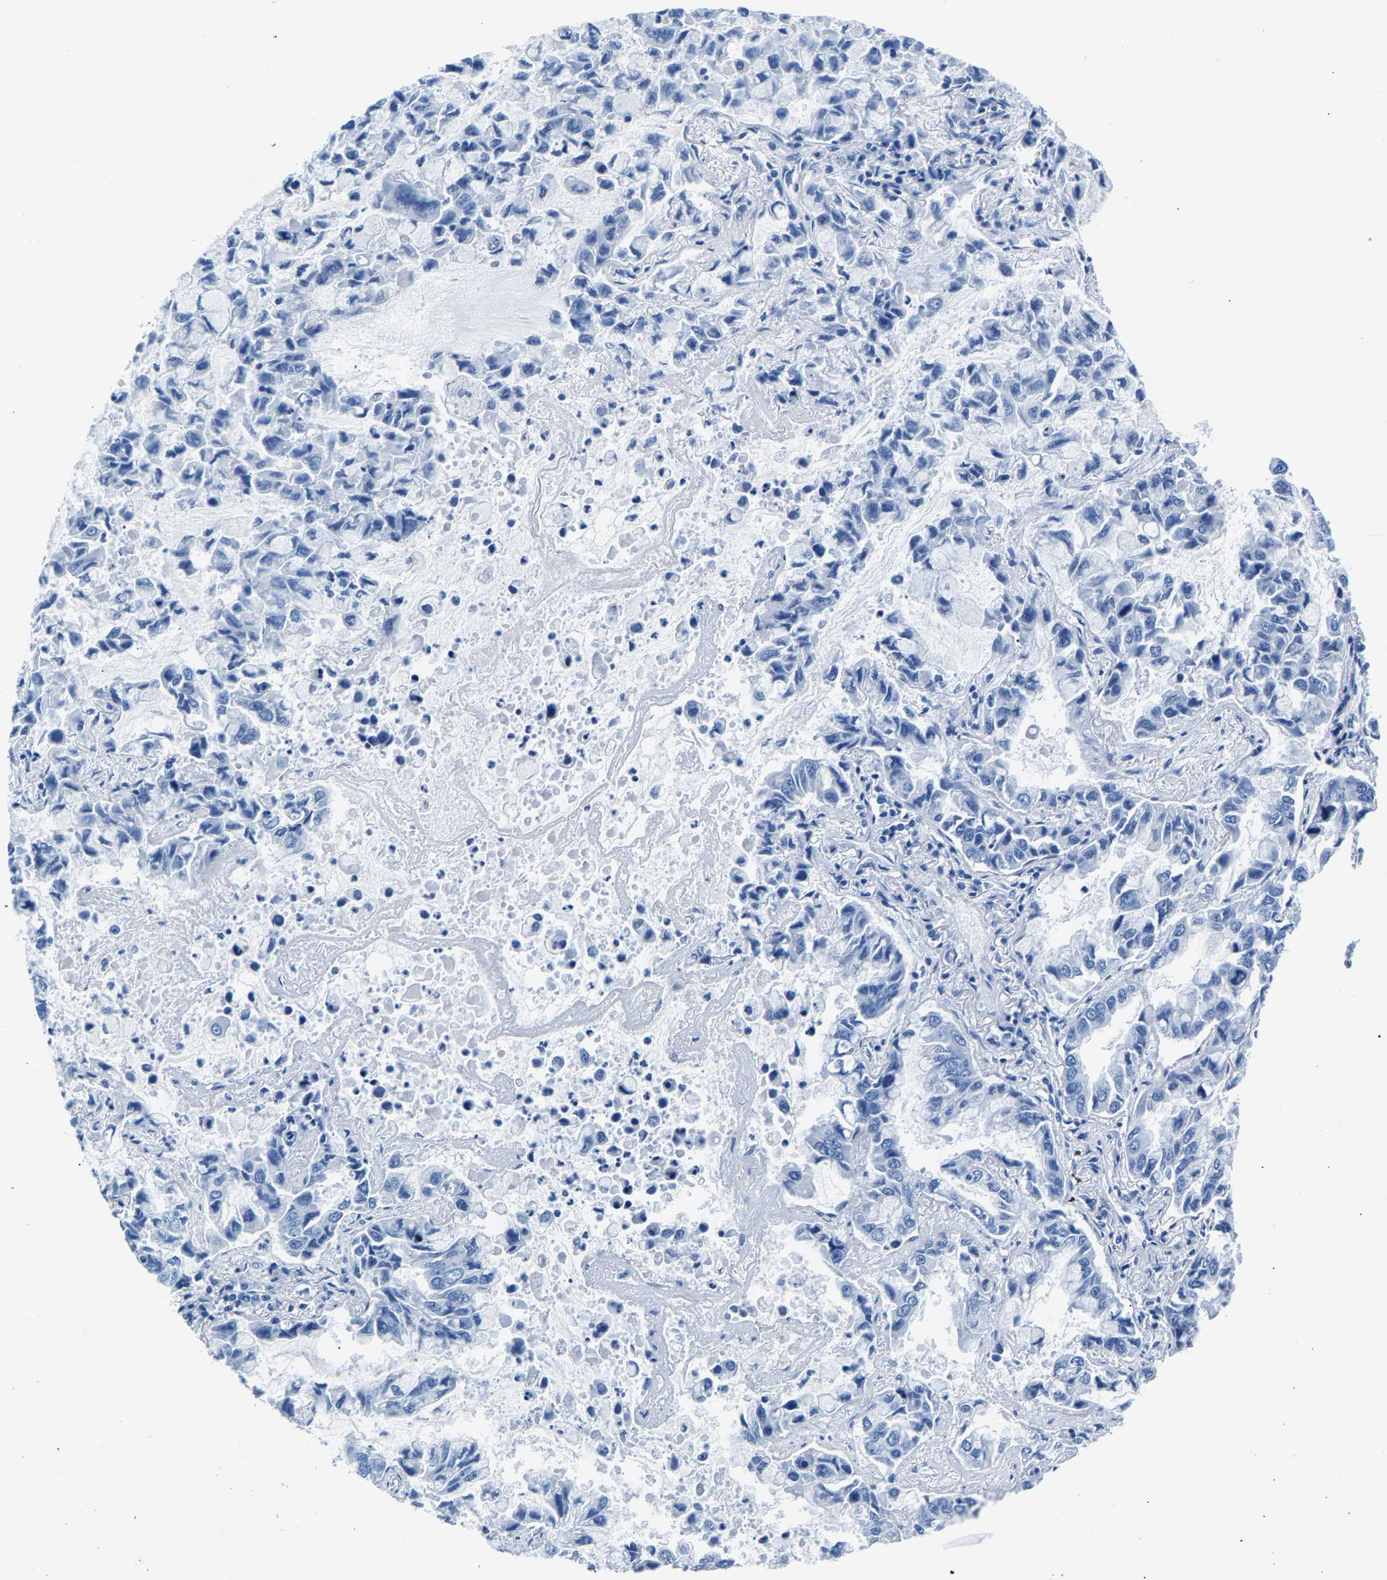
{"staining": {"intensity": "negative", "quantity": "none", "location": "none"}, "tissue": "lung cancer", "cell_type": "Tumor cells", "image_type": "cancer", "snomed": [{"axis": "morphology", "description": "Adenocarcinoma, NOS"}, {"axis": "topography", "description": "Lung"}], "caption": "IHC photomicrograph of human adenocarcinoma (lung) stained for a protein (brown), which reveals no positivity in tumor cells.", "gene": "CPS1", "patient": {"sex": "male", "age": 64}}